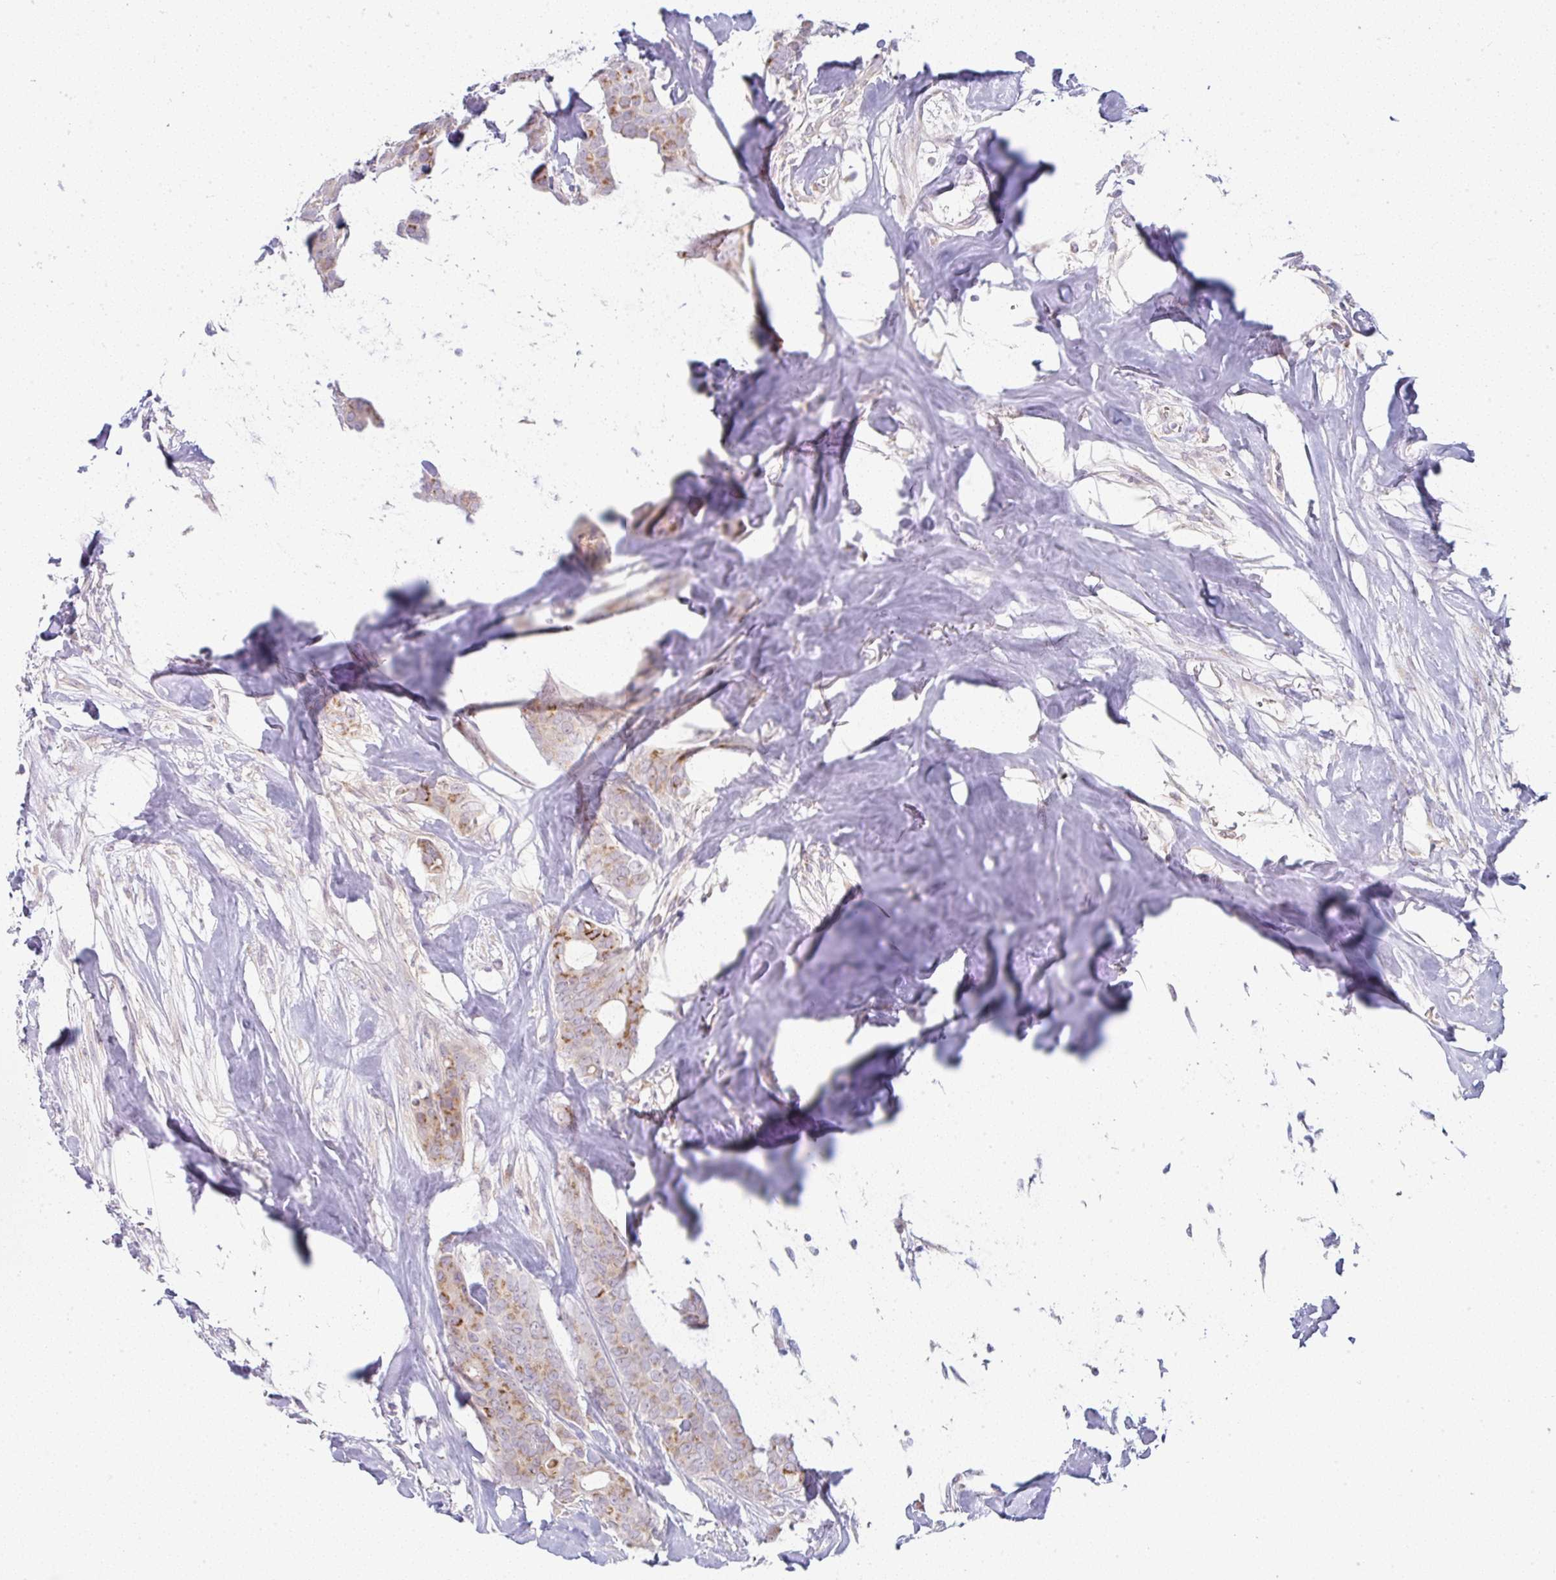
{"staining": {"intensity": "moderate", "quantity": "25%-75%", "location": "cytoplasmic/membranous"}, "tissue": "breast cancer", "cell_type": "Tumor cells", "image_type": "cancer", "snomed": [{"axis": "morphology", "description": "Duct carcinoma"}, {"axis": "topography", "description": "Breast"}], "caption": "IHC of breast cancer reveals medium levels of moderate cytoplasmic/membranous staining in about 25%-75% of tumor cells.", "gene": "MOB1A", "patient": {"sex": "female", "age": 84}}